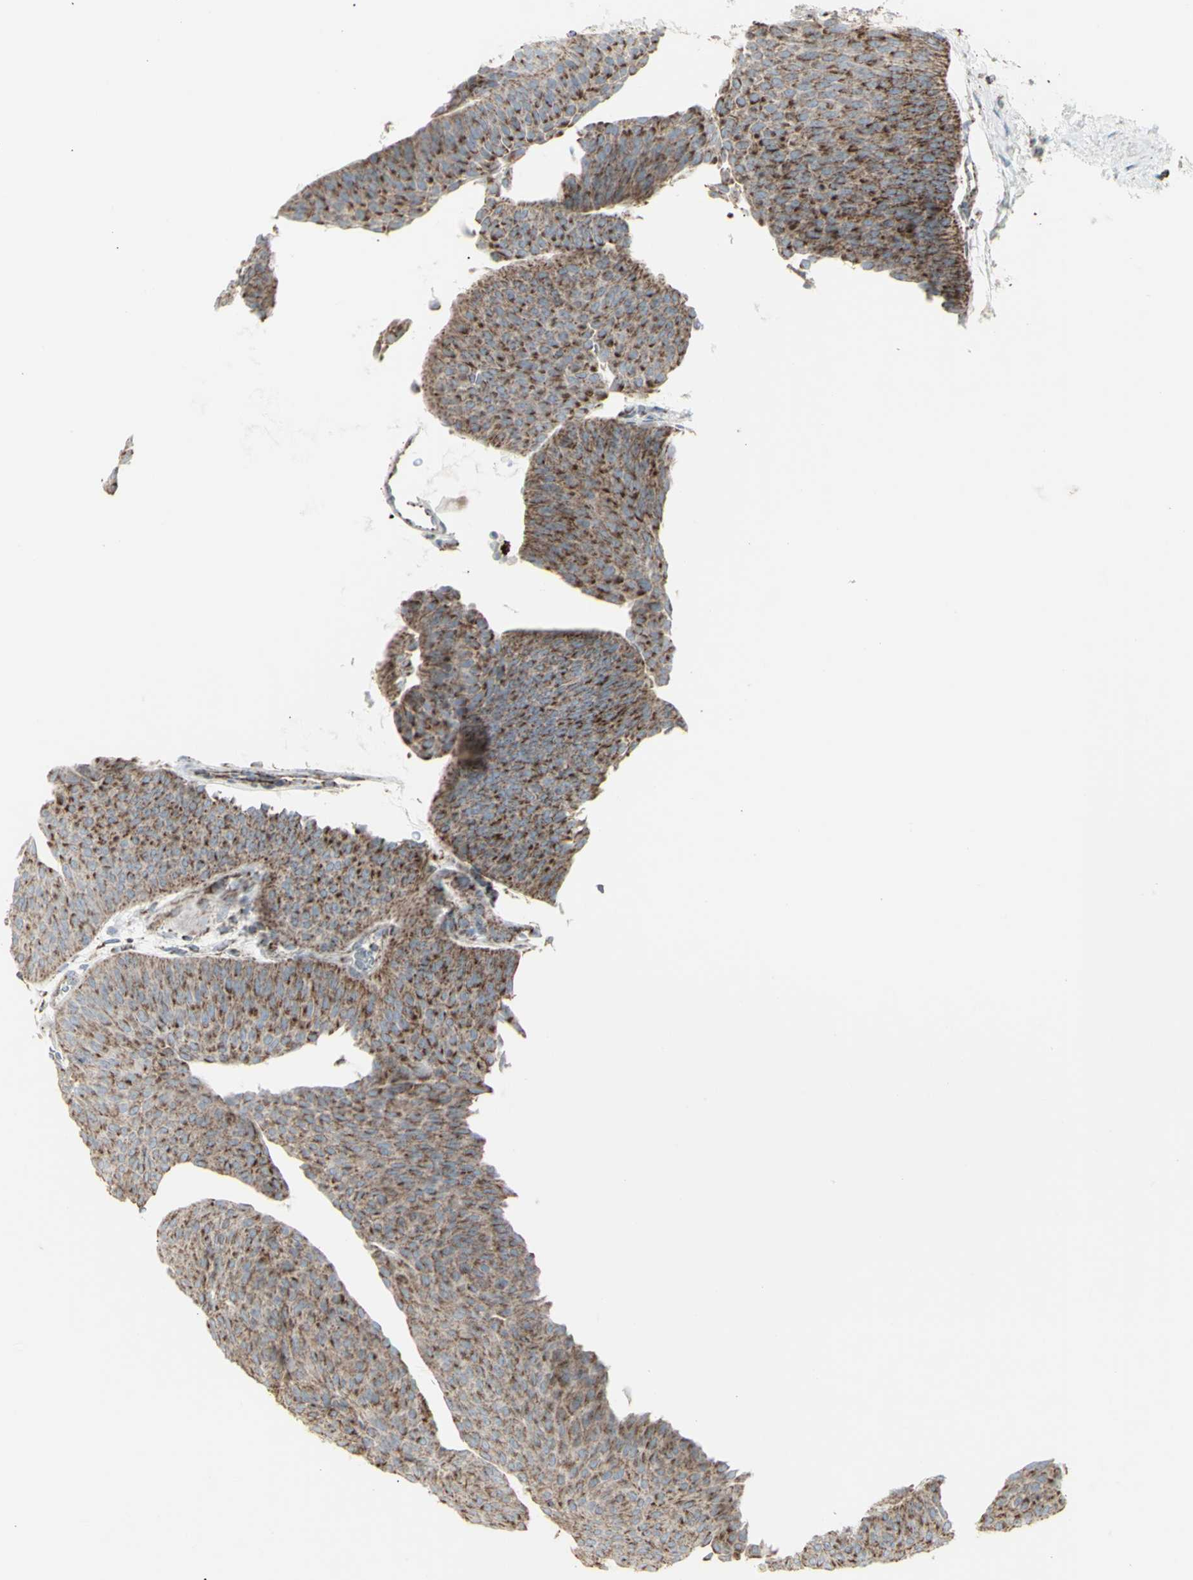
{"staining": {"intensity": "moderate", "quantity": ">75%", "location": "cytoplasmic/membranous"}, "tissue": "urothelial cancer", "cell_type": "Tumor cells", "image_type": "cancer", "snomed": [{"axis": "morphology", "description": "Urothelial carcinoma, Low grade"}, {"axis": "topography", "description": "Urinary bladder"}], "caption": "Tumor cells display moderate cytoplasmic/membranous expression in approximately >75% of cells in urothelial carcinoma (low-grade). (IHC, brightfield microscopy, high magnification).", "gene": "PLGRKT", "patient": {"sex": "female", "age": 60}}